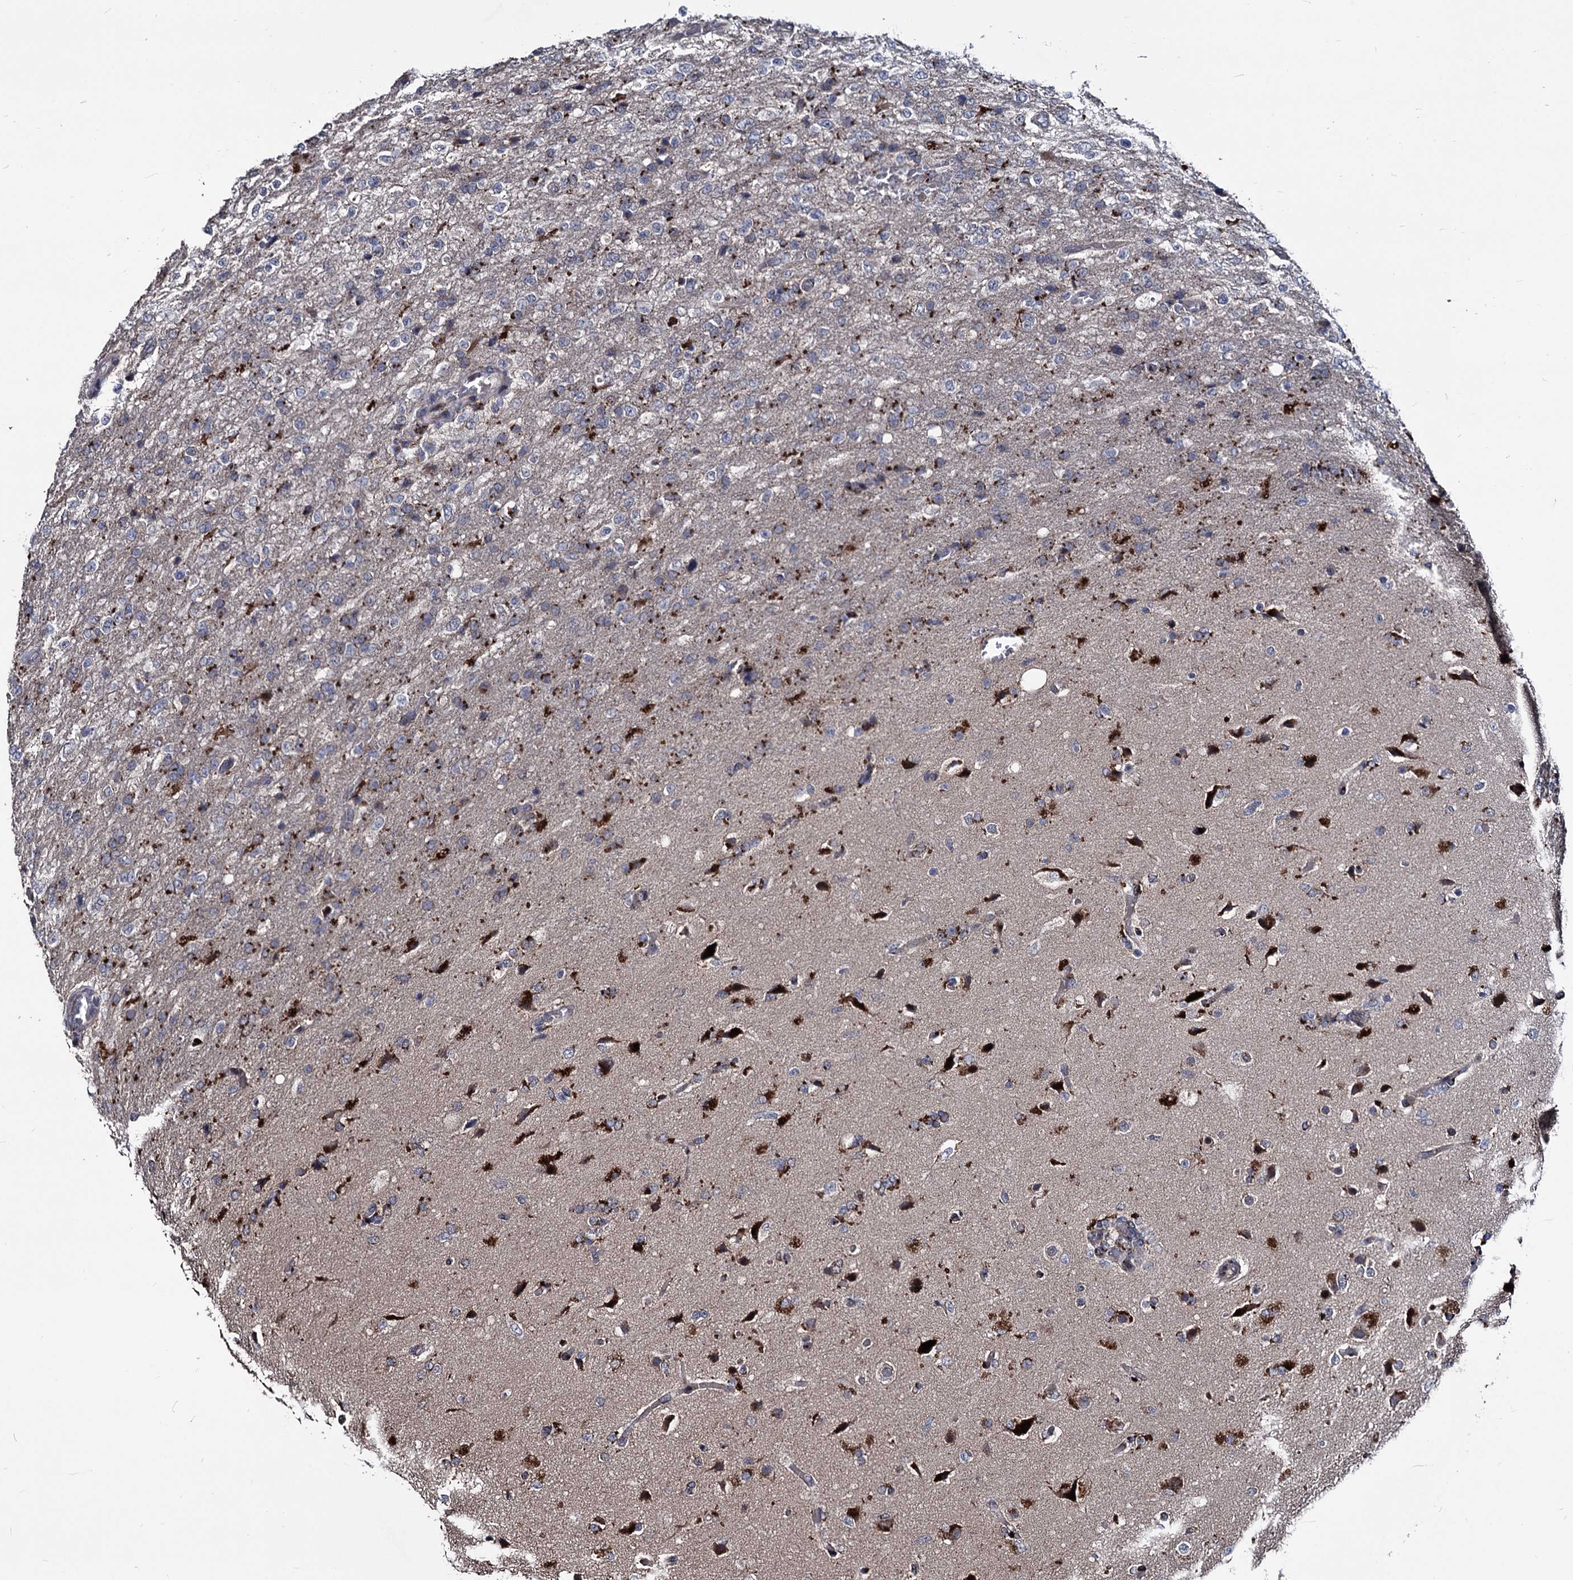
{"staining": {"intensity": "moderate", "quantity": "<25%", "location": "cytoplasmic/membranous"}, "tissue": "glioma", "cell_type": "Tumor cells", "image_type": "cancer", "snomed": [{"axis": "morphology", "description": "Glioma, malignant, High grade"}, {"axis": "topography", "description": "Brain"}], "caption": "This photomicrograph exhibits immunohistochemistry staining of malignant high-grade glioma, with low moderate cytoplasmic/membranous positivity in about <25% of tumor cells.", "gene": "SMAGP", "patient": {"sex": "female", "age": 74}}